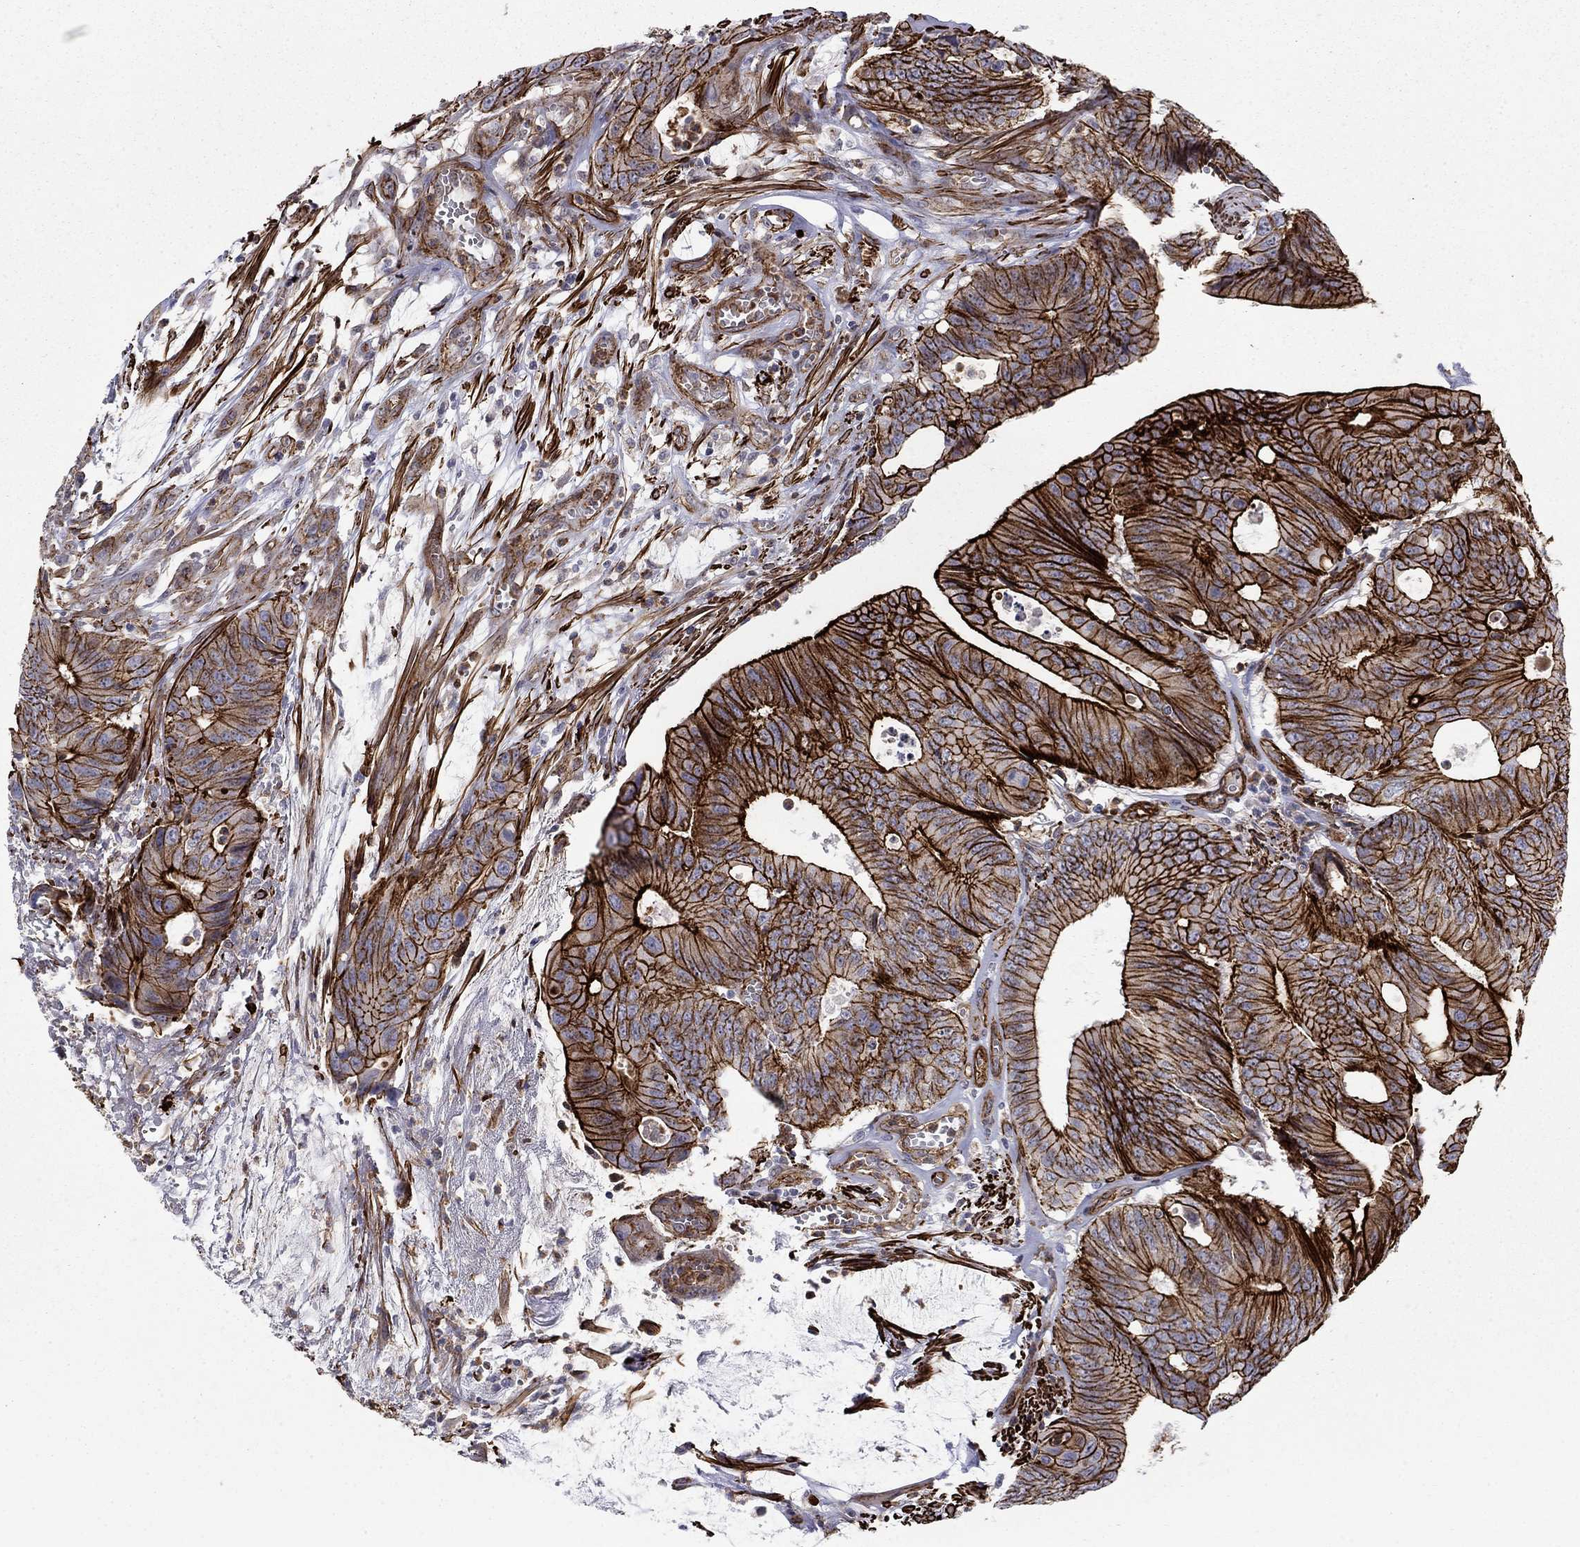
{"staining": {"intensity": "strong", "quantity": ">75%", "location": "cytoplasmic/membranous"}, "tissue": "colorectal cancer", "cell_type": "Tumor cells", "image_type": "cancer", "snomed": [{"axis": "morphology", "description": "Normal tissue, NOS"}, {"axis": "morphology", "description": "Adenocarcinoma, NOS"}, {"axis": "topography", "description": "Colon"}], "caption": "The photomicrograph reveals a brown stain indicating the presence of a protein in the cytoplasmic/membranous of tumor cells in adenocarcinoma (colorectal).", "gene": "KRBA1", "patient": {"sex": "male", "age": 65}}